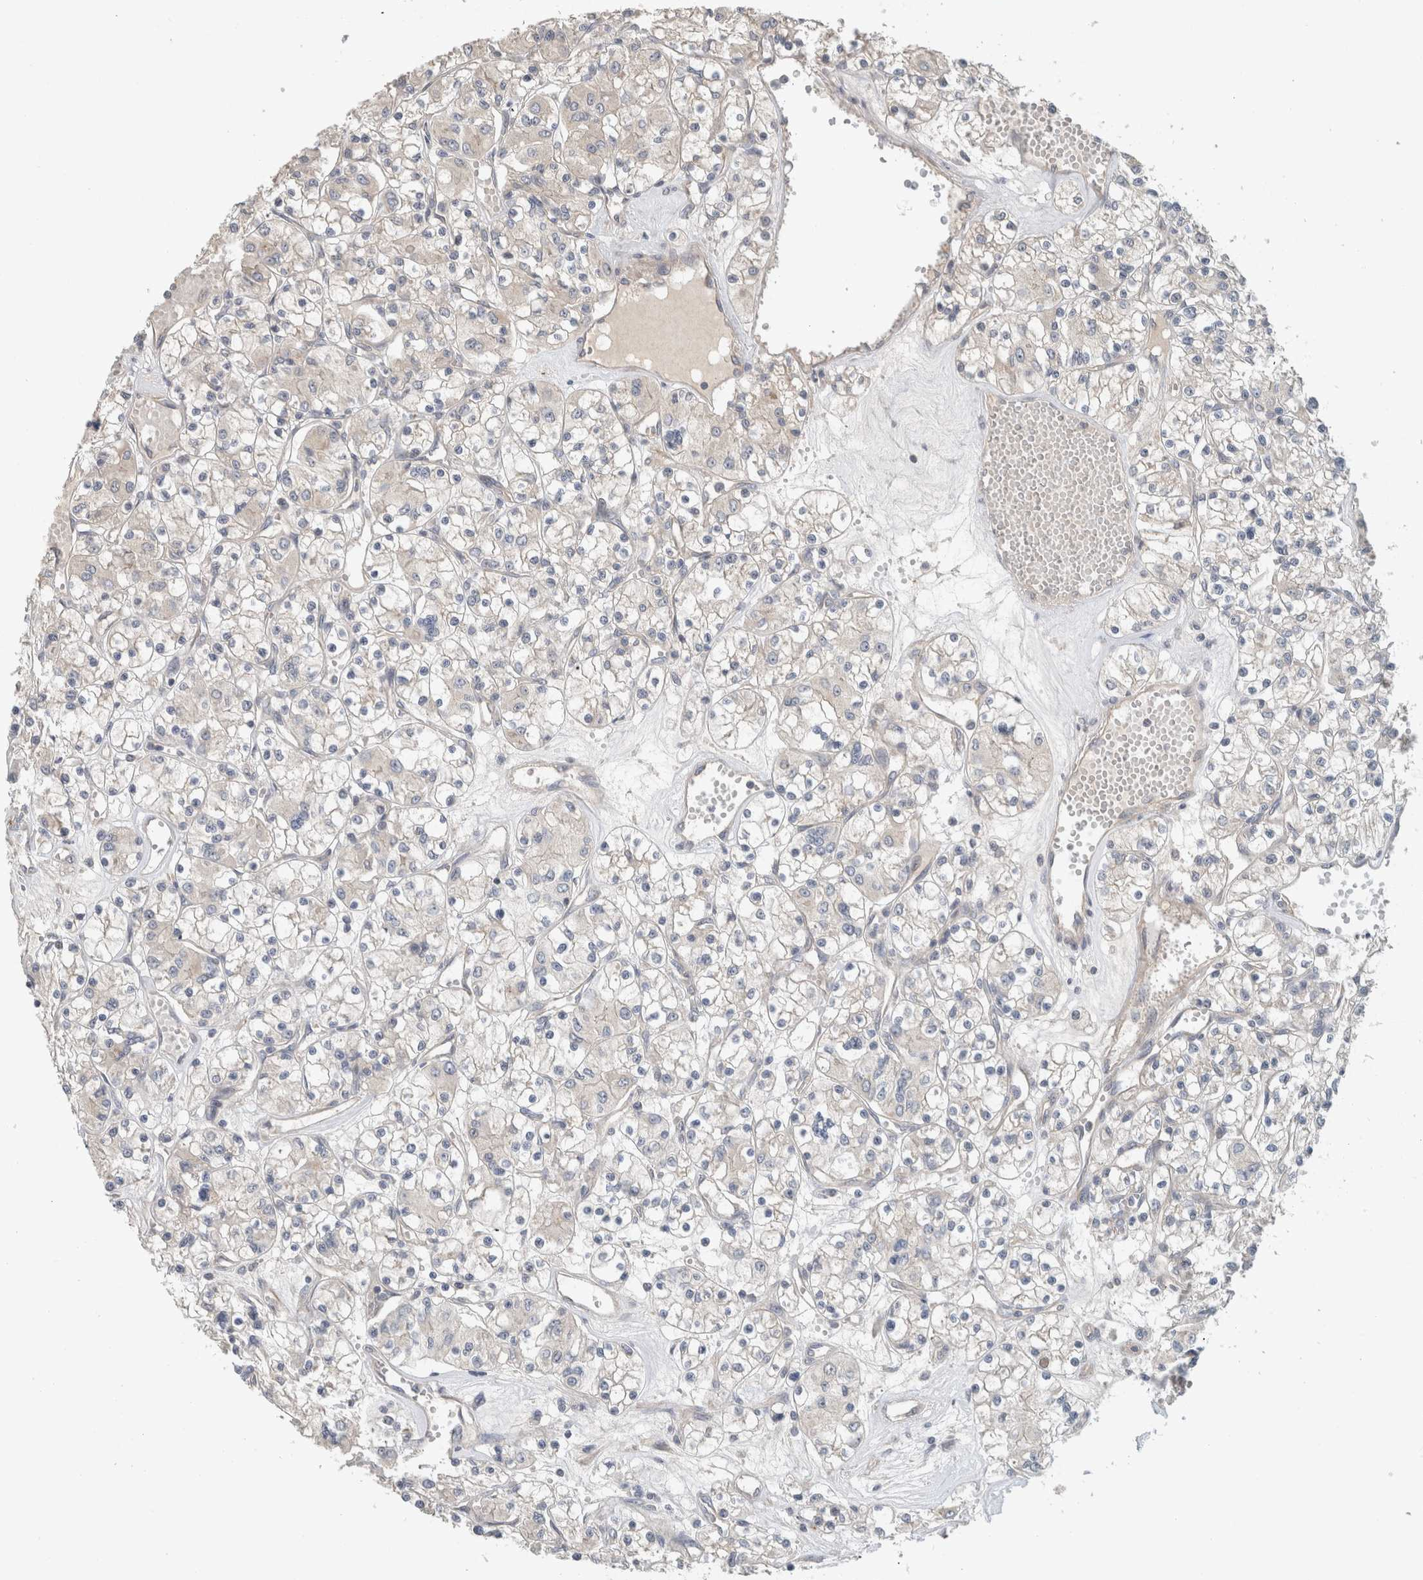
{"staining": {"intensity": "negative", "quantity": "none", "location": "none"}, "tissue": "renal cancer", "cell_type": "Tumor cells", "image_type": "cancer", "snomed": [{"axis": "morphology", "description": "Adenocarcinoma, NOS"}, {"axis": "topography", "description": "Kidney"}], "caption": "Protein analysis of renal cancer reveals no significant expression in tumor cells.", "gene": "ERCC6L2", "patient": {"sex": "female", "age": 59}}